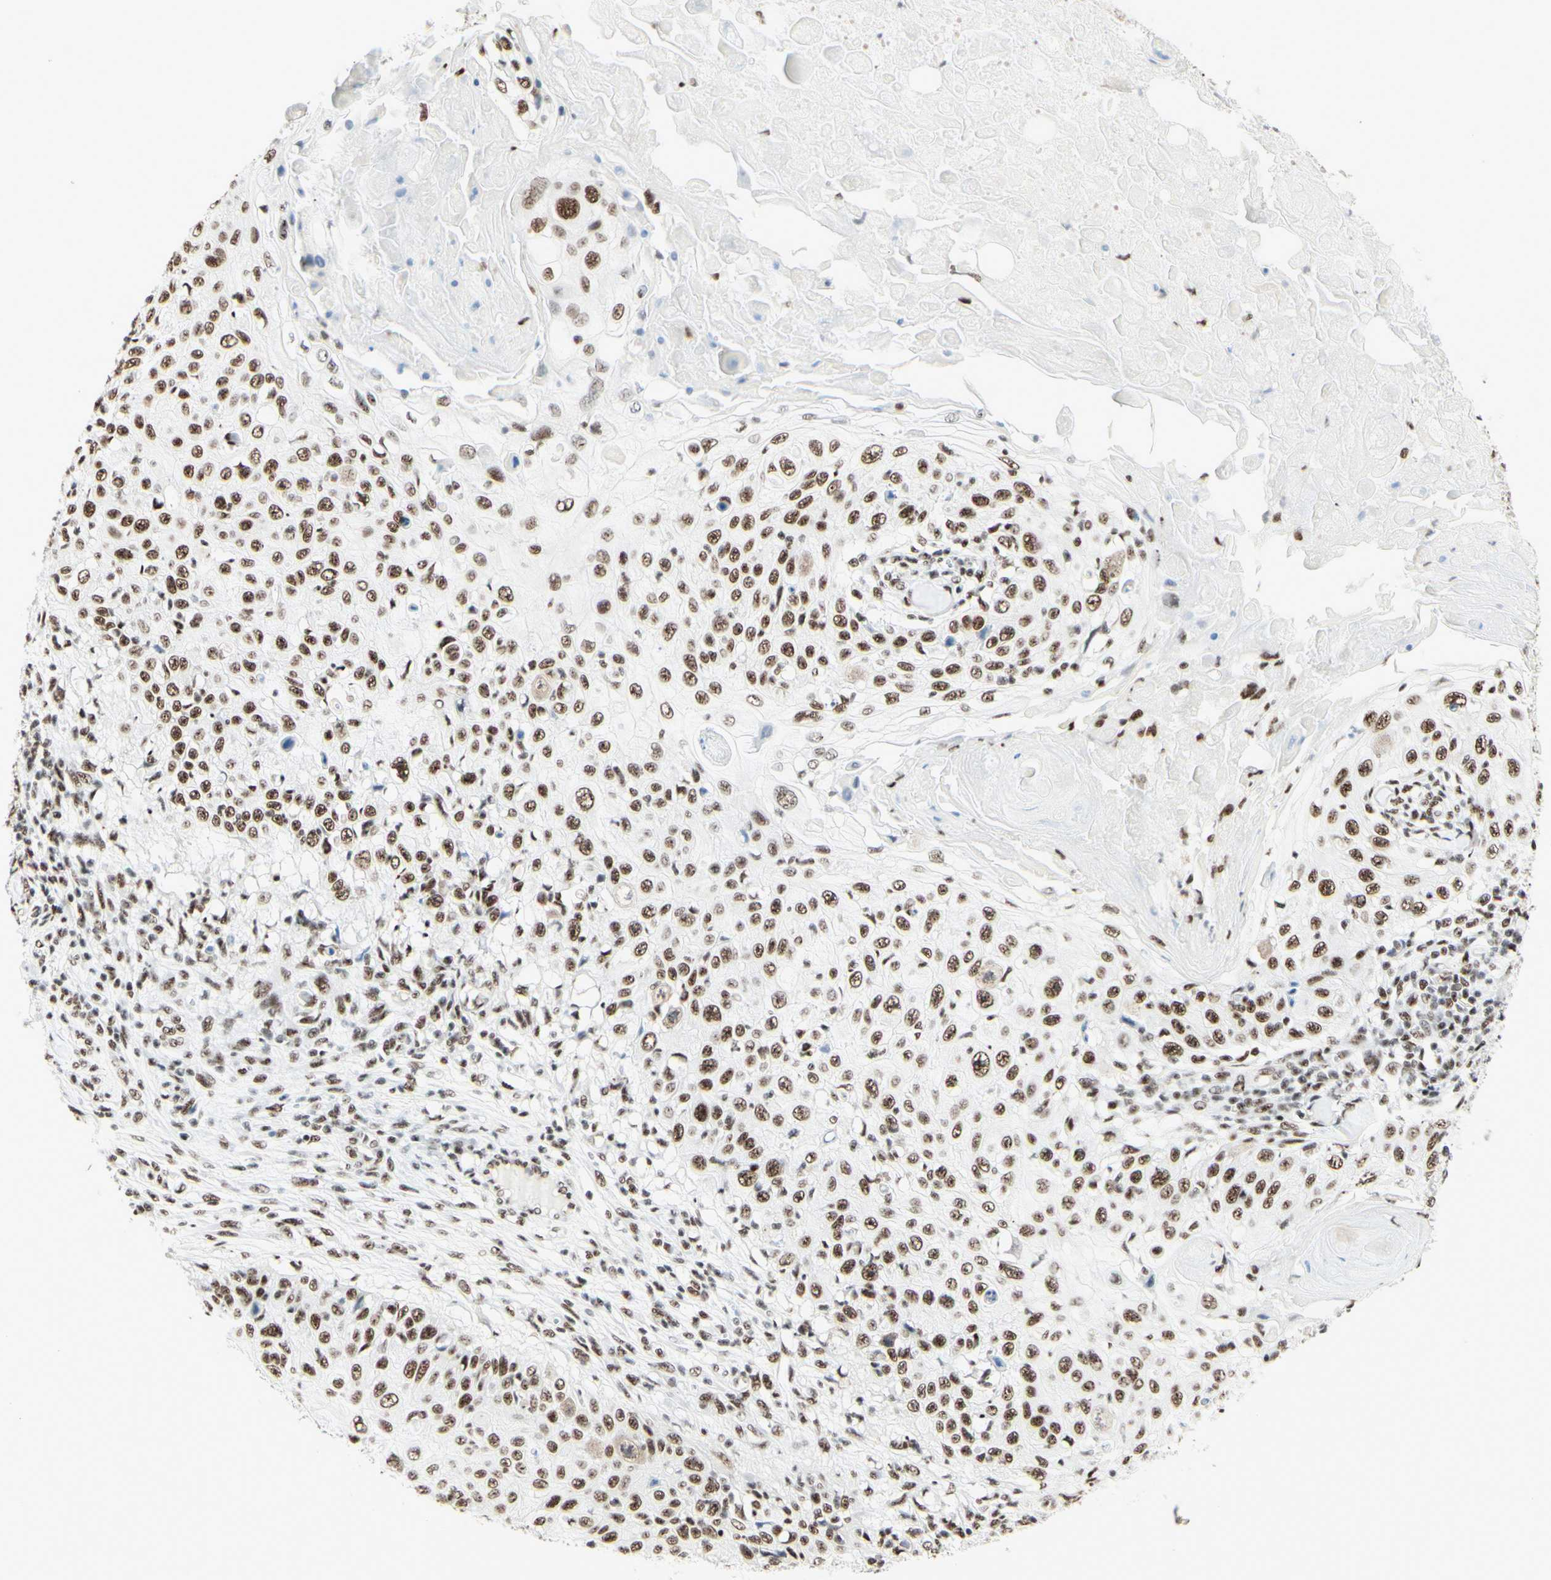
{"staining": {"intensity": "moderate", "quantity": ">75%", "location": "cytoplasmic/membranous,nuclear"}, "tissue": "skin cancer", "cell_type": "Tumor cells", "image_type": "cancer", "snomed": [{"axis": "morphology", "description": "Squamous cell carcinoma, NOS"}, {"axis": "topography", "description": "Skin"}], "caption": "Squamous cell carcinoma (skin) stained with DAB immunohistochemistry reveals medium levels of moderate cytoplasmic/membranous and nuclear positivity in about >75% of tumor cells.", "gene": "WTAP", "patient": {"sex": "male", "age": 86}}